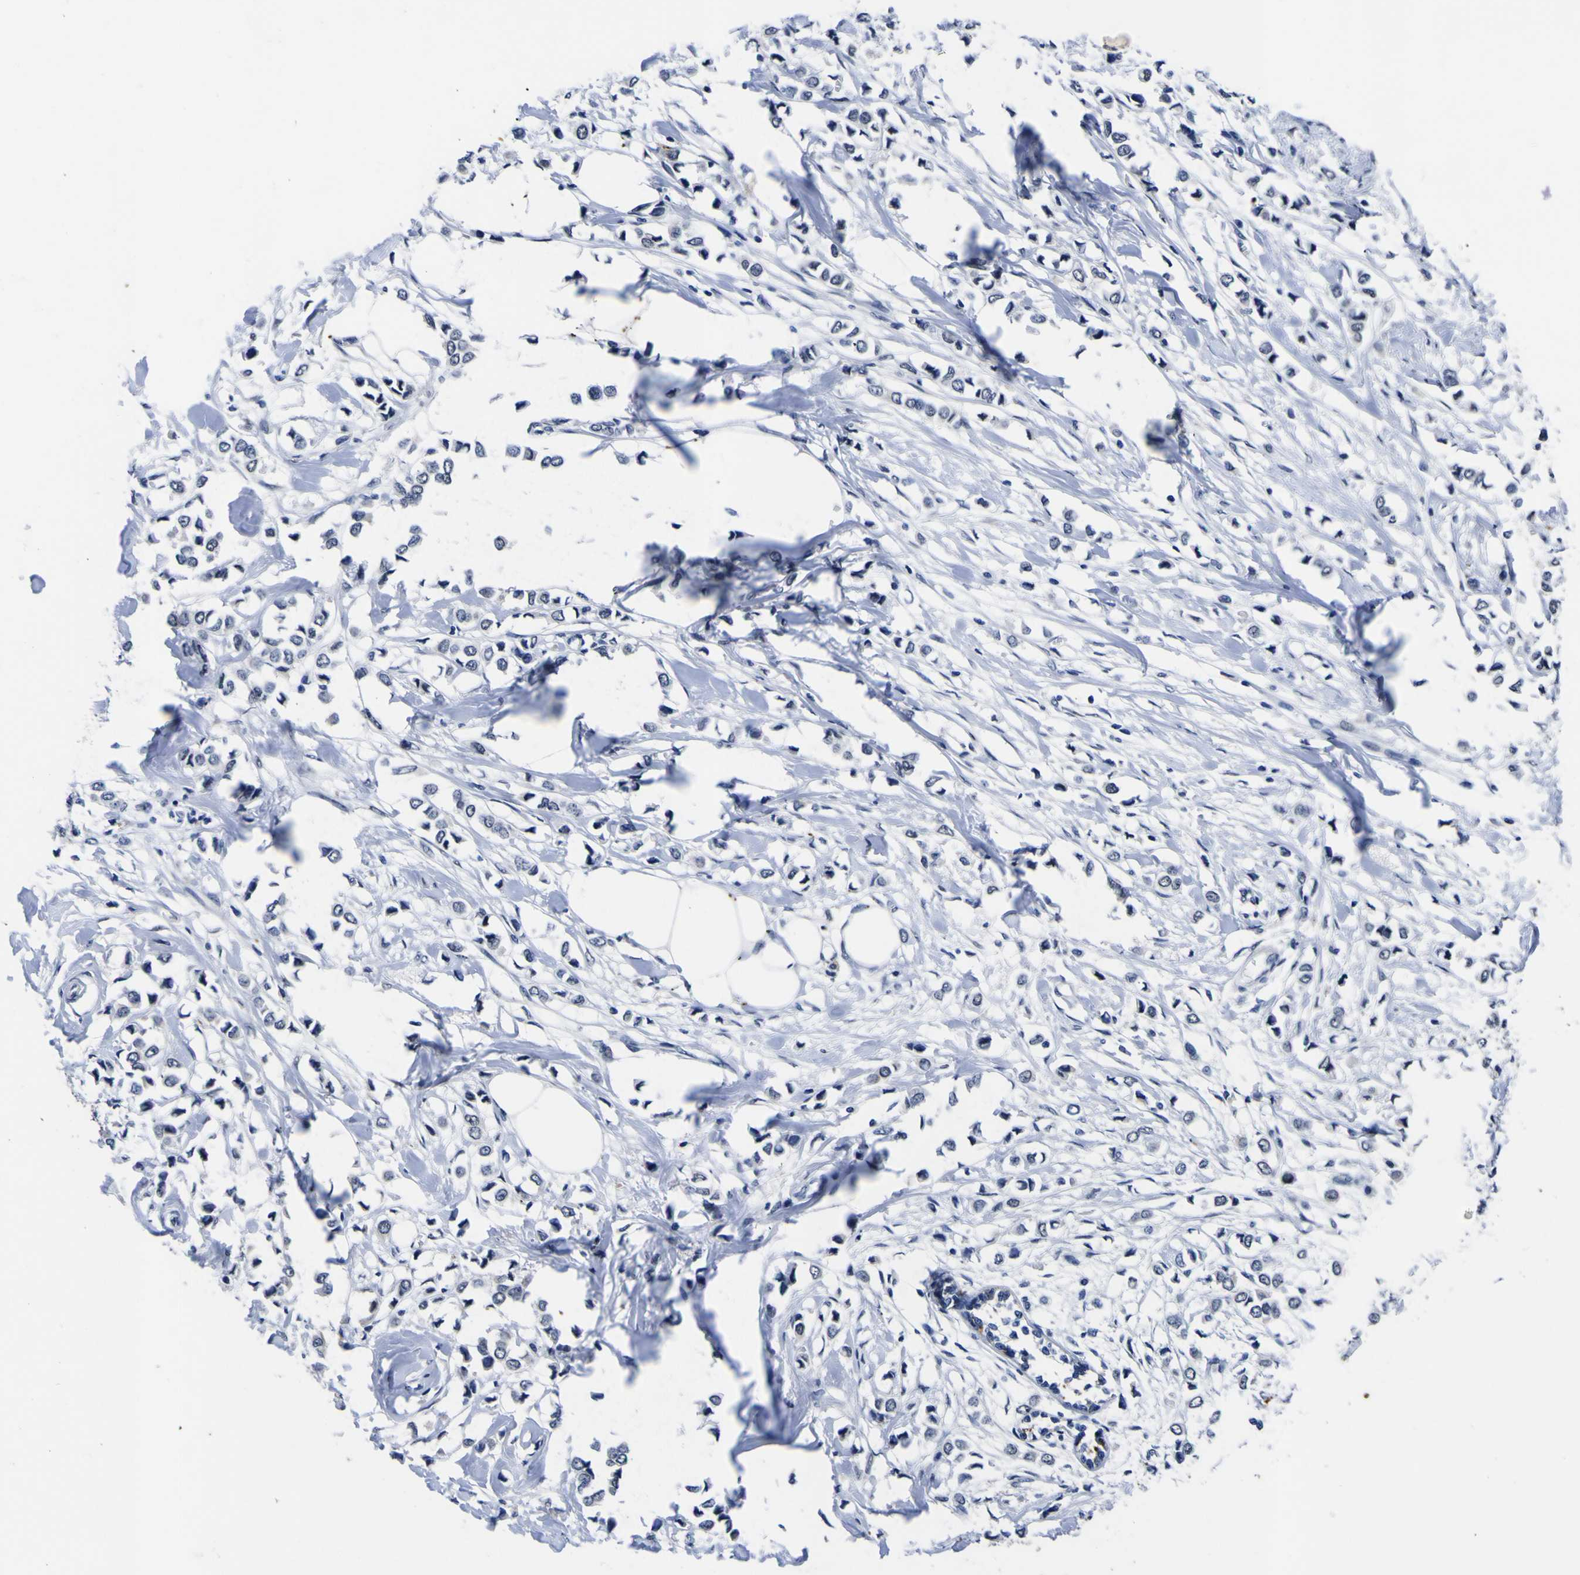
{"staining": {"intensity": "negative", "quantity": "none", "location": "none"}, "tissue": "breast cancer", "cell_type": "Tumor cells", "image_type": "cancer", "snomed": [{"axis": "morphology", "description": "Lobular carcinoma"}, {"axis": "topography", "description": "Breast"}], "caption": "Immunohistochemistry (IHC) of human lobular carcinoma (breast) demonstrates no staining in tumor cells.", "gene": "IGFLR1", "patient": {"sex": "female", "age": 51}}